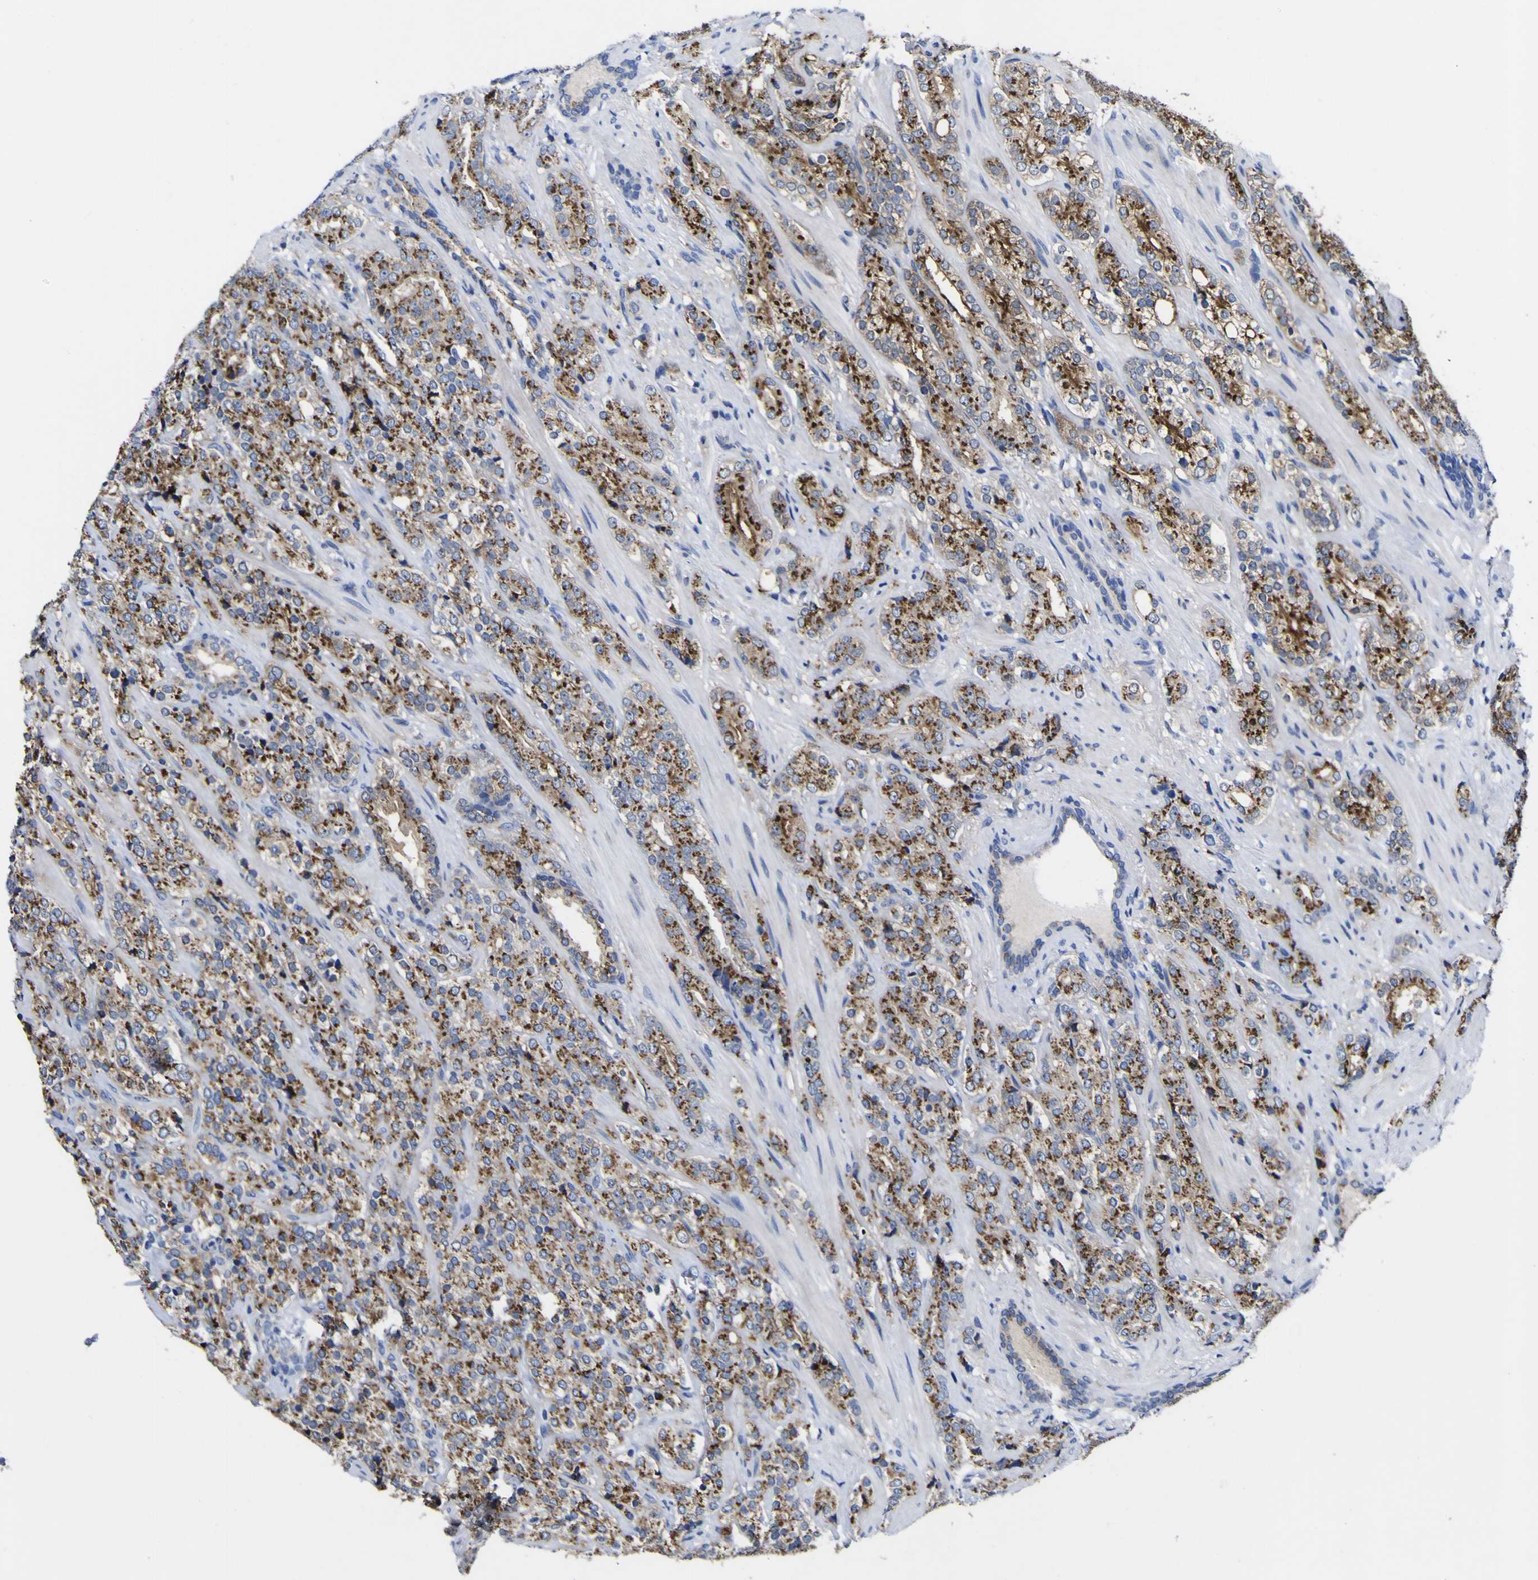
{"staining": {"intensity": "moderate", "quantity": ">75%", "location": "cytoplasmic/membranous"}, "tissue": "prostate cancer", "cell_type": "Tumor cells", "image_type": "cancer", "snomed": [{"axis": "morphology", "description": "Adenocarcinoma, High grade"}, {"axis": "topography", "description": "Prostate"}], "caption": "About >75% of tumor cells in human prostate cancer (adenocarcinoma (high-grade)) display moderate cytoplasmic/membranous protein positivity as visualized by brown immunohistochemical staining.", "gene": "GOLM1", "patient": {"sex": "male", "age": 71}}